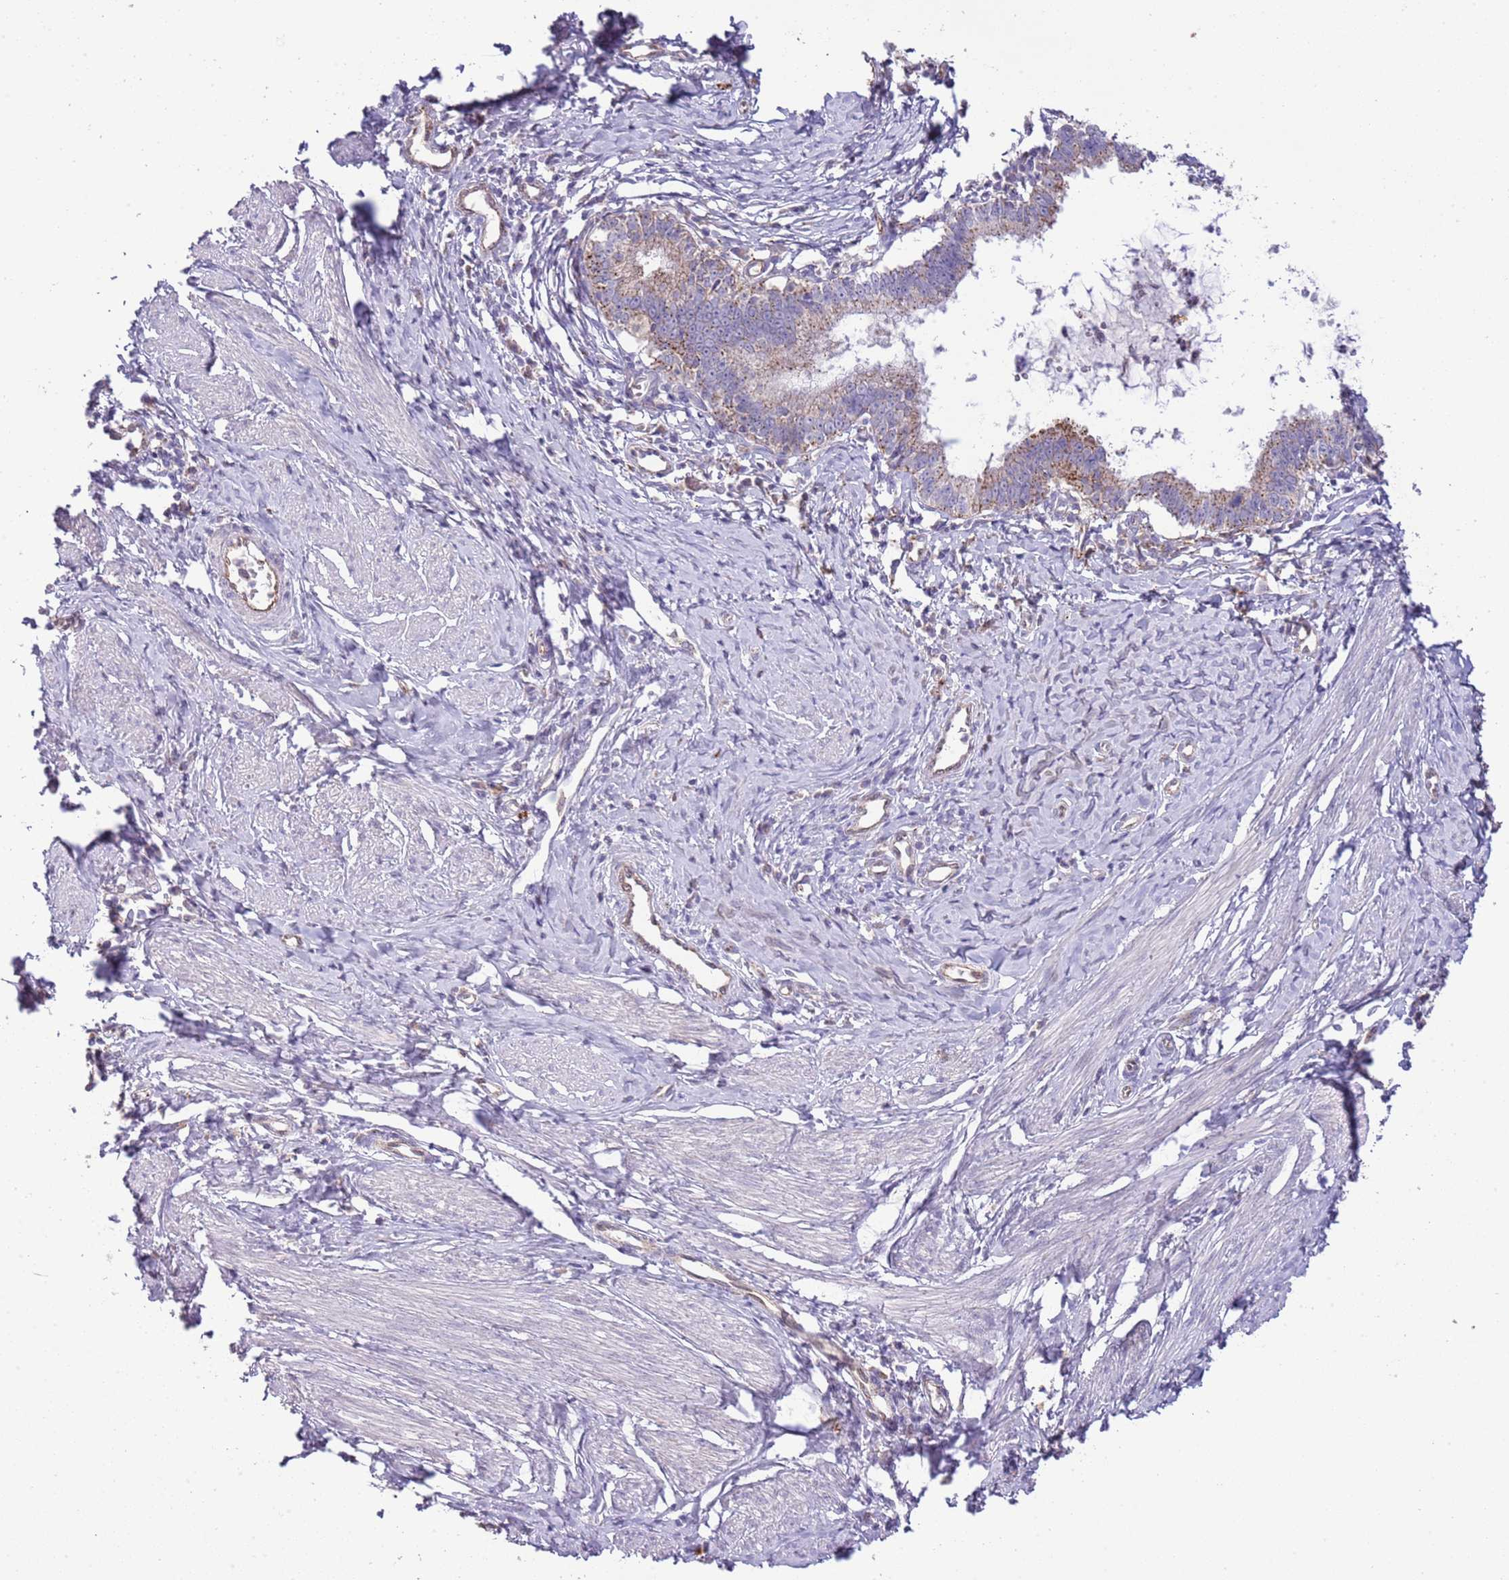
{"staining": {"intensity": "weak", "quantity": "25%-75%", "location": "cytoplasmic/membranous"}, "tissue": "cervical cancer", "cell_type": "Tumor cells", "image_type": "cancer", "snomed": [{"axis": "morphology", "description": "Adenocarcinoma, NOS"}, {"axis": "topography", "description": "Cervix"}], "caption": "Weak cytoplasmic/membranous protein positivity is identified in about 25%-75% of tumor cells in cervical adenocarcinoma. (DAB (3,3'-diaminobenzidine) IHC, brown staining for protein, blue staining for nuclei).", "gene": "ABHD17A", "patient": {"sex": "female", "age": 36}}